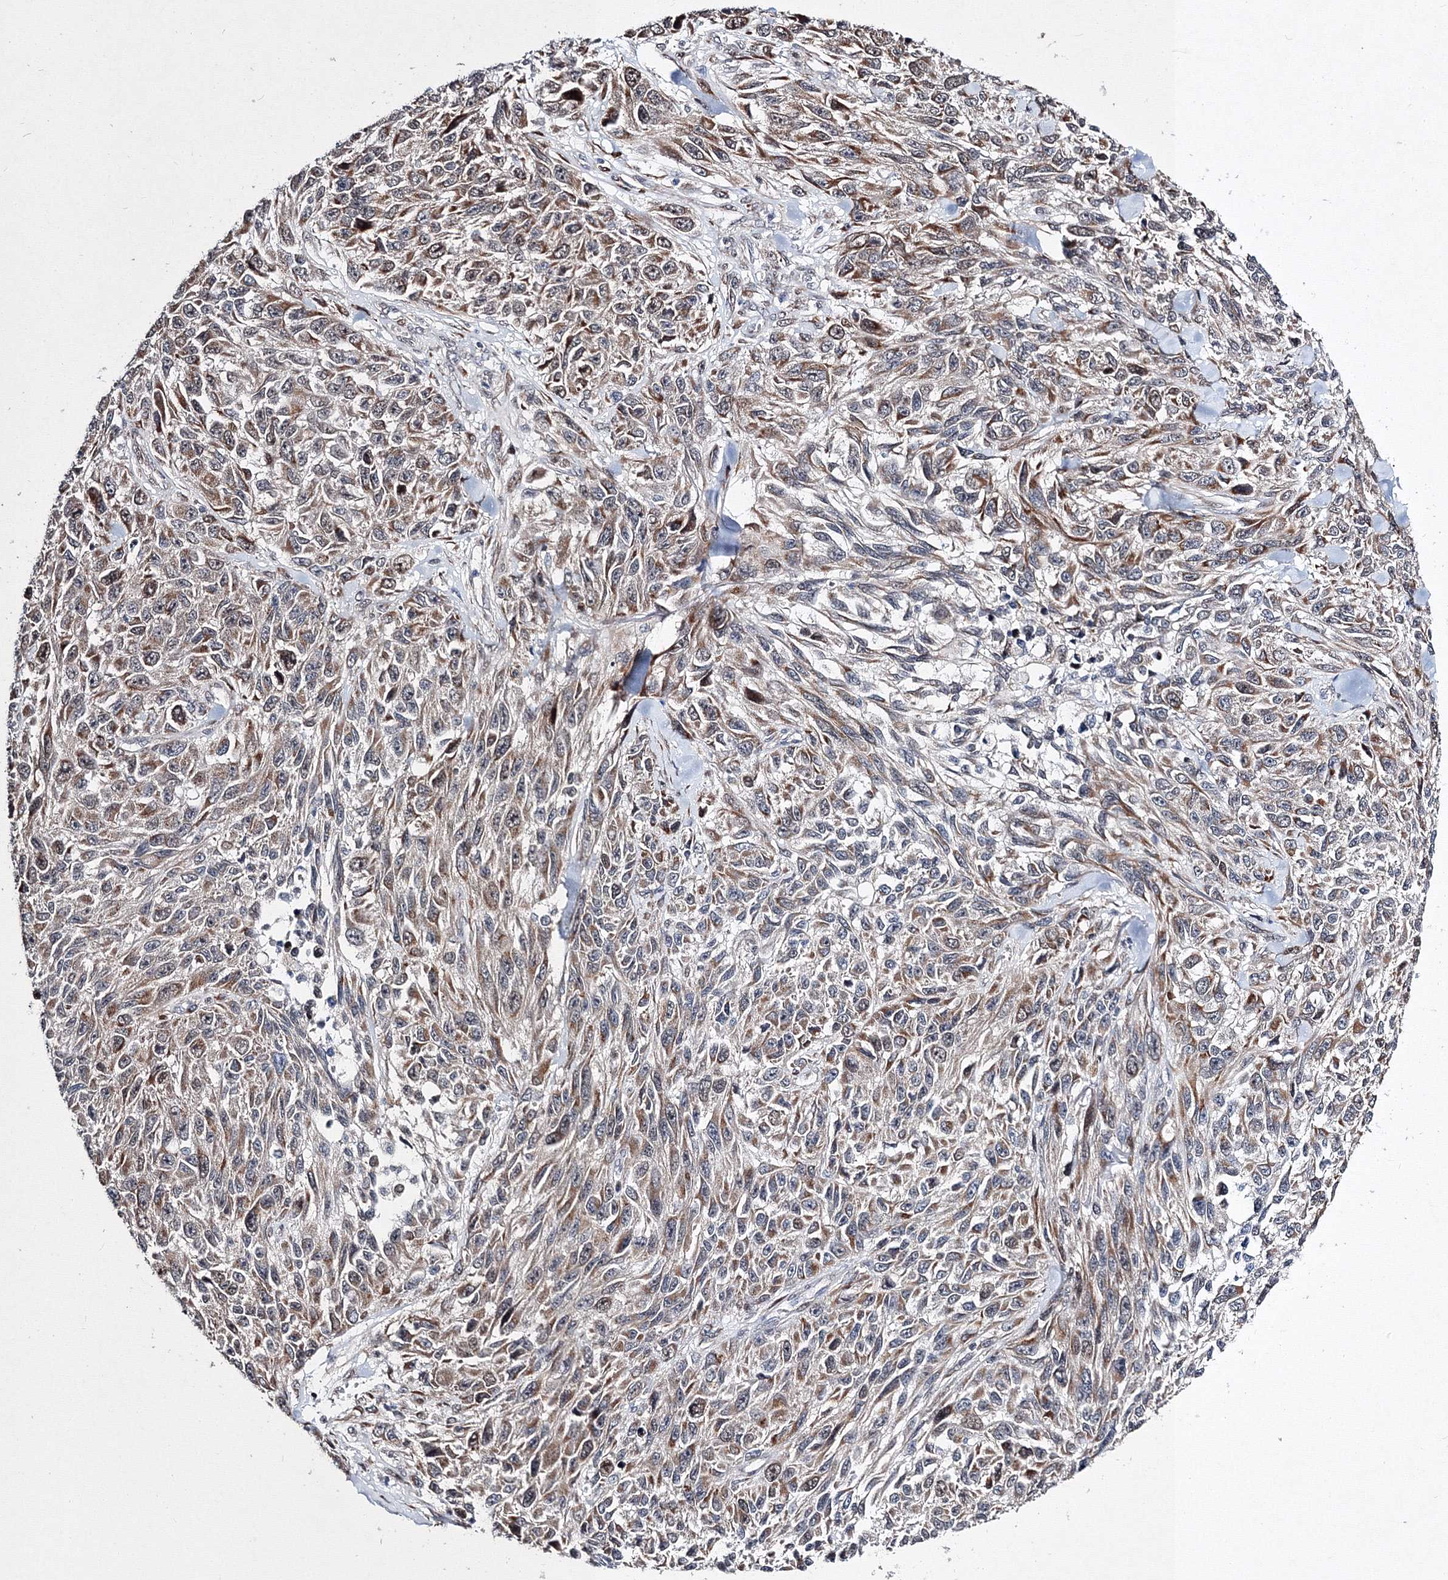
{"staining": {"intensity": "moderate", "quantity": ">75%", "location": "cytoplasmic/membranous"}, "tissue": "melanoma", "cell_type": "Tumor cells", "image_type": "cancer", "snomed": [{"axis": "morphology", "description": "Malignant melanoma, NOS"}, {"axis": "topography", "description": "Skin"}], "caption": "An image showing moderate cytoplasmic/membranous positivity in approximately >75% of tumor cells in malignant melanoma, as visualized by brown immunohistochemical staining.", "gene": "GPN1", "patient": {"sex": "female", "age": 96}}